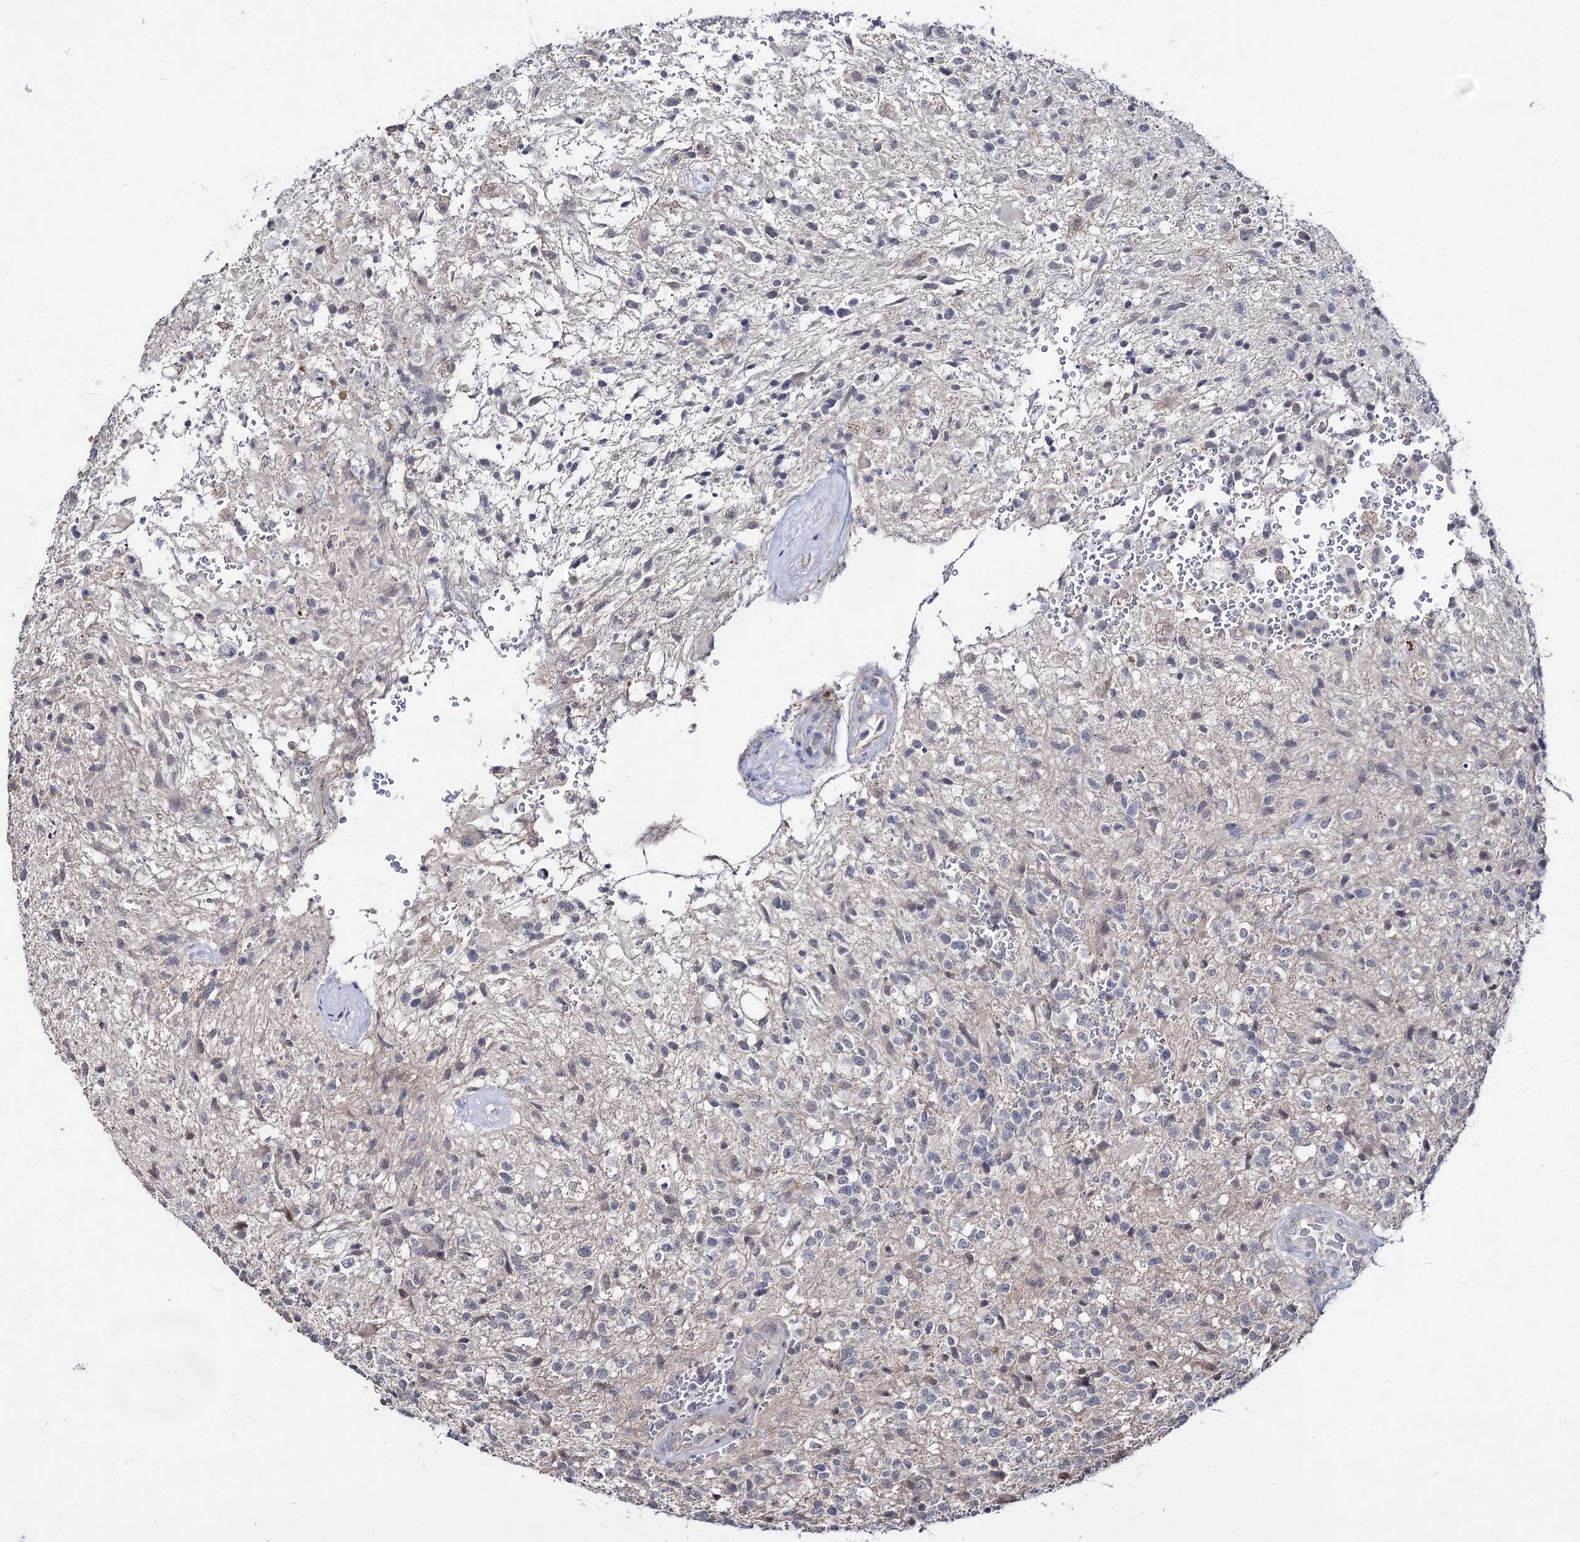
{"staining": {"intensity": "negative", "quantity": "none", "location": "none"}, "tissue": "glioma", "cell_type": "Tumor cells", "image_type": "cancer", "snomed": [{"axis": "morphology", "description": "Glioma, malignant, High grade"}, {"axis": "topography", "description": "Brain"}], "caption": "Protein analysis of high-grade glioma (malignant) shows no significant expression in tumor cells.", "gene": "ACTR6", "patient": {"sex": "male", "age": 56}}